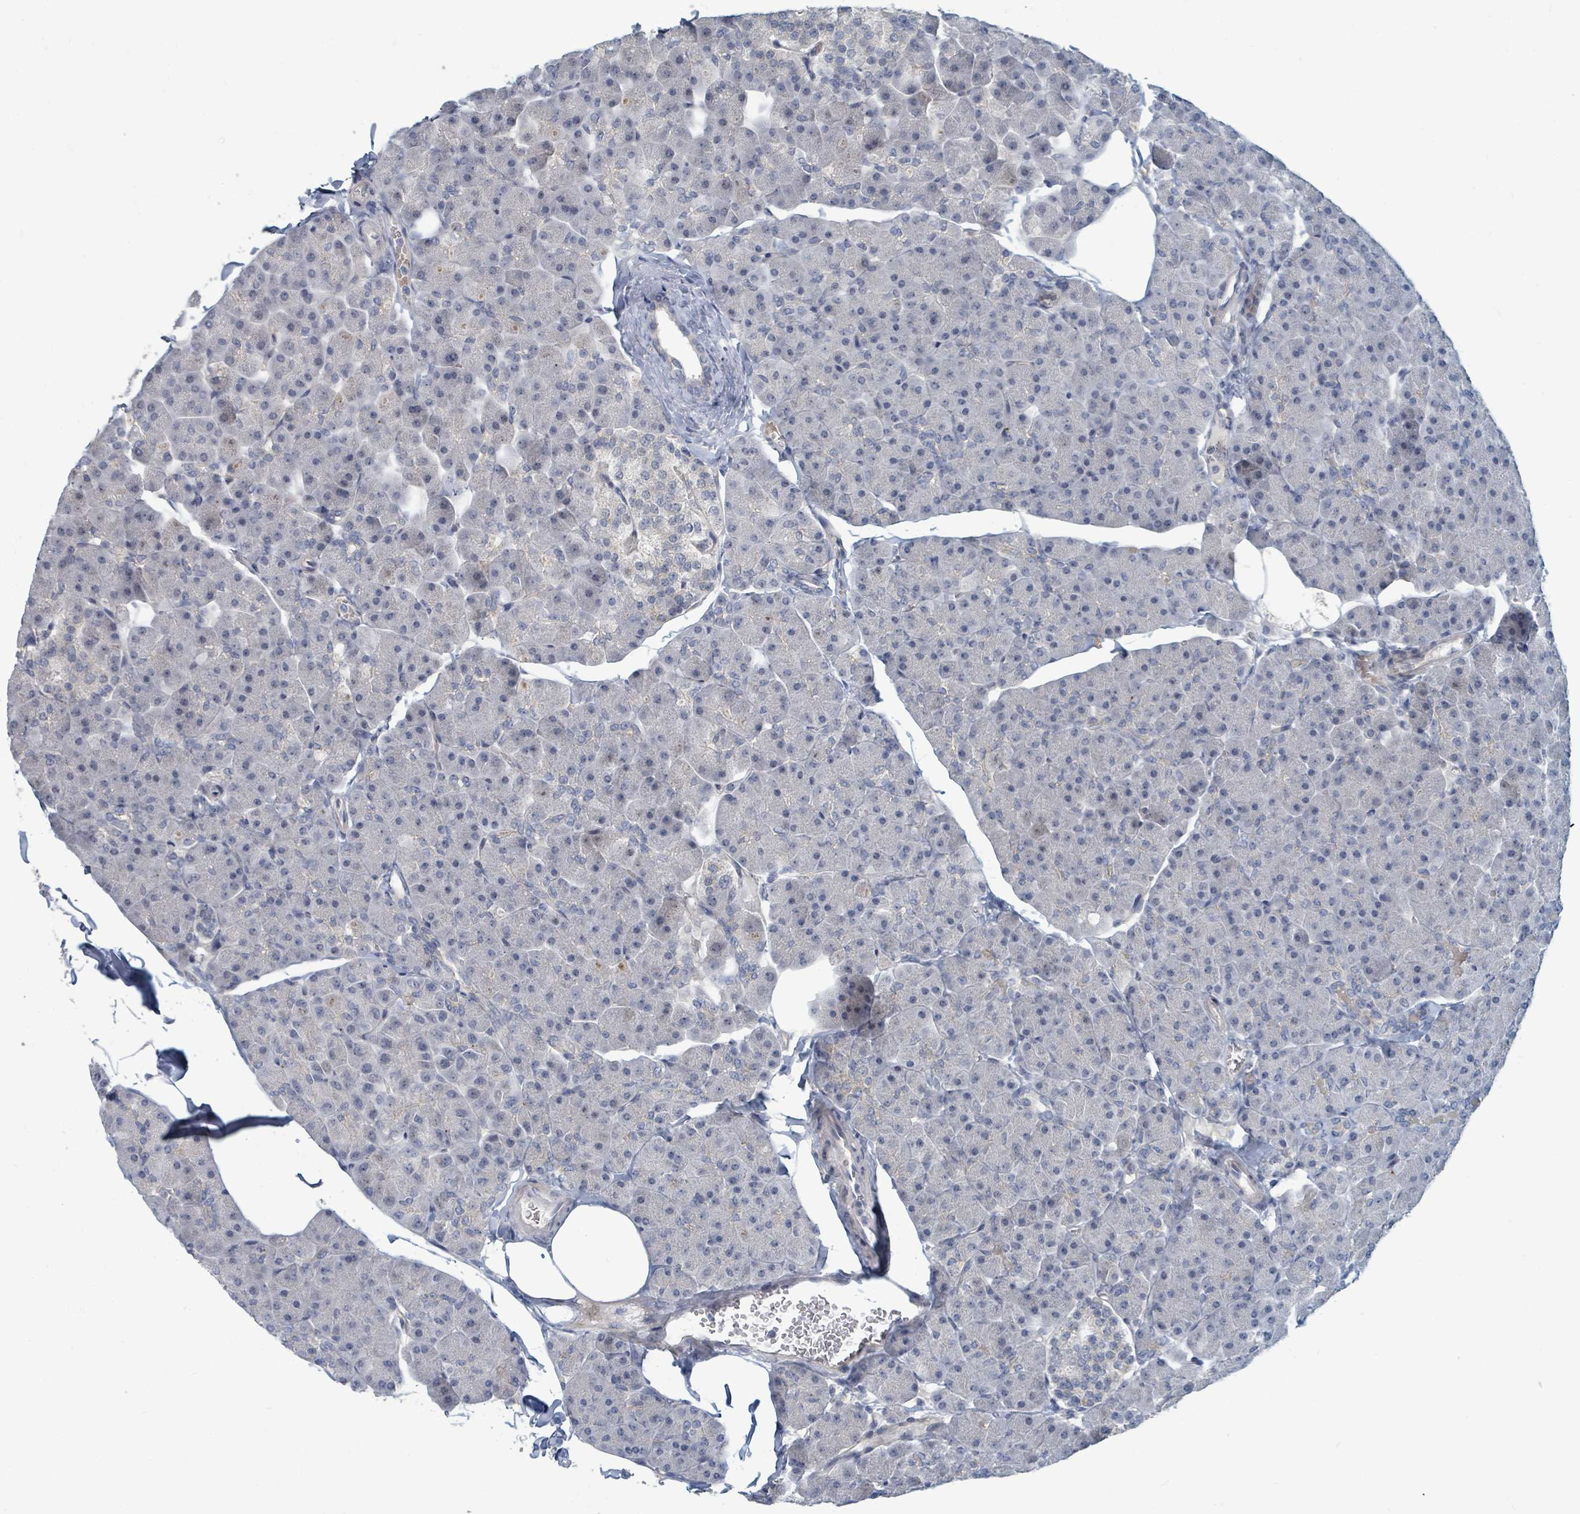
{"staining": {"intensity": "weak", "quantity": "25%-75%", "location": "cytoplasmic/membranous"}, "tissue": "pancreas", "cell_type": "Exocrine glandular cells", "image_type": "normal", "snomed": [{"axis": "morphology", "description": "Normal tissue, NOS"}, {"axis": "topography", "description": "Pancreas"}], "caption": "The micrograph displays immunohistochemical staining of benign pancreas. There is weak cytoplasmic/membranous positivity is present in approximately 25%-75% of exocrine glandular cells.", "gene": "TRDMT1", "patient": {"sex": "male", "age": 35}}